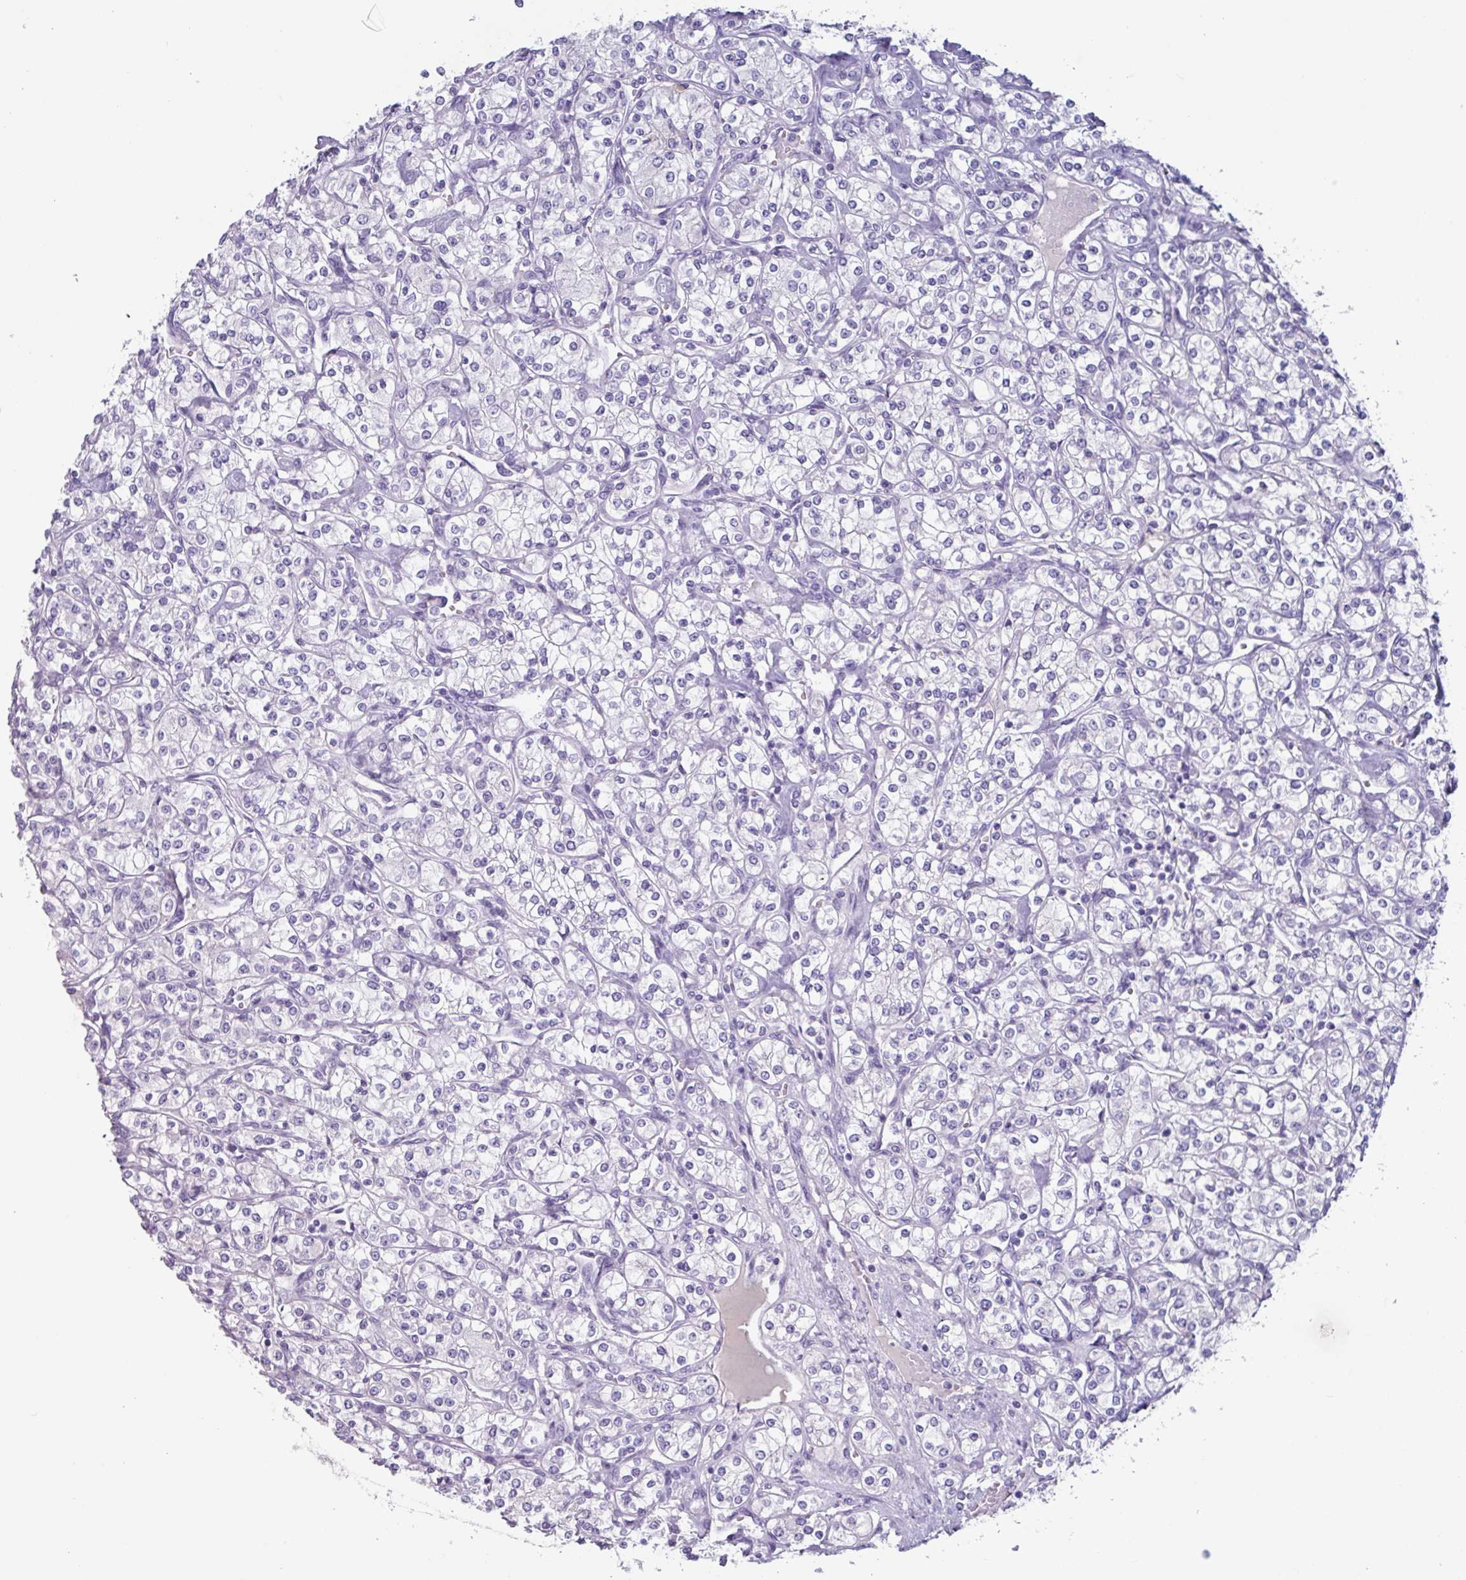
{"staining": {"intensity": "negative", "quantity": "none", "location": "none"}, "tissue": "renal cancer", "cell_type": "Tumor cells", "image_type": "cancer", "snomed": [{"axis": "morphology", "description": "Adenocarcinoma, NOS"}, {"axis": "topography", "description": "Kidney"}], "caption": "Immunohistochemistry image of renal cancer stained for a protein (brown), which displays no staining in tumor cells.", "gene": "OR2T10", "patient": {"sex": "male", "age": 77}}